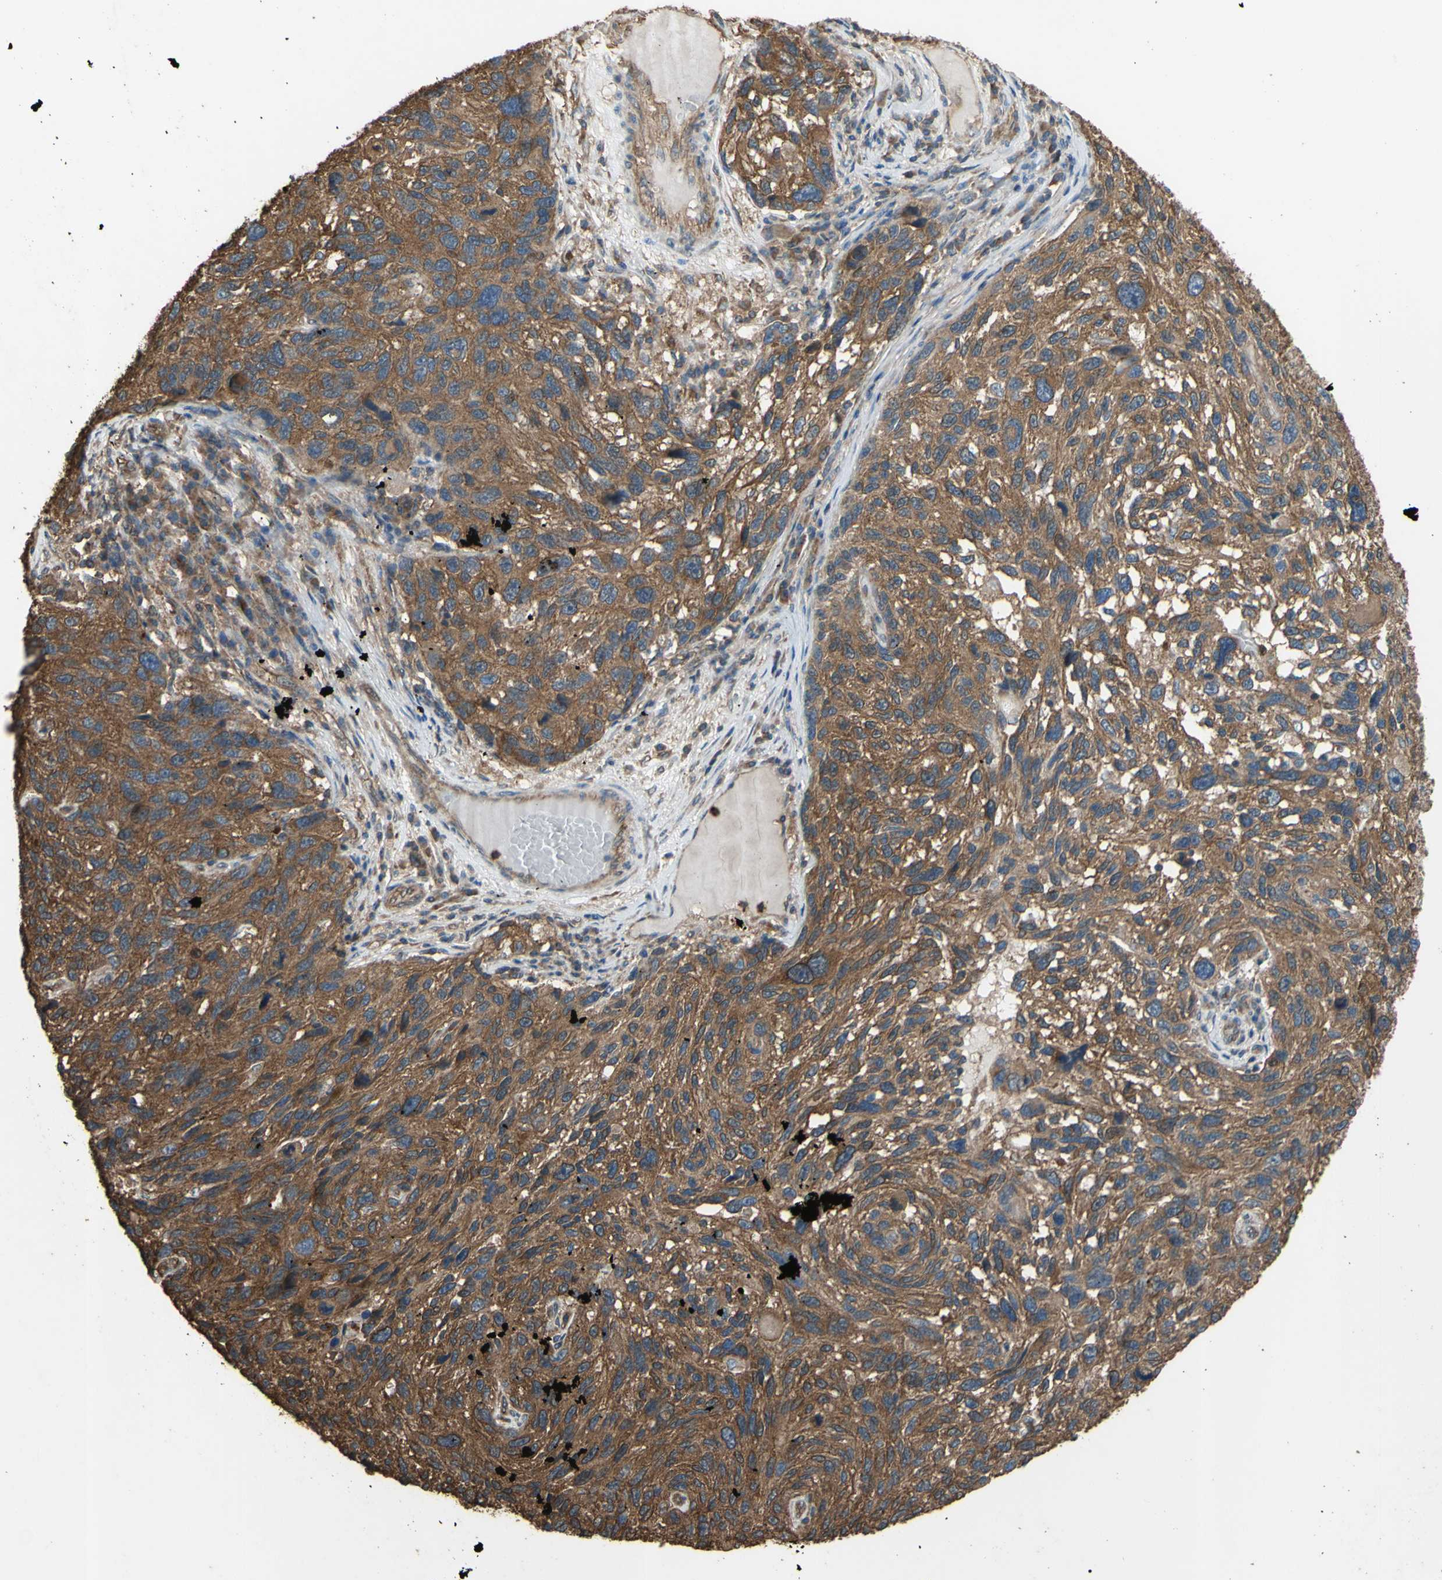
{"staining": {"intensity": "strong", "quantity": ">75%", "location": "cytoplasmic/membranous"}, "tissue": "melanoma", "cell_type": "Tumor cells", "image_type": "cancer", "snomed": [{"axis": "morphology", "description": "Malignant melanoma, NOS"}, {"axis": "topography", "description": "Skin"}], "caption": "Immunohistochemical staining of human melanoma shows high levels of strong cytoplasmic/membranous expression in about >75% of tumor cells.", "gene": "CTTN", "patient": {"sex": "male", "age": 53}}